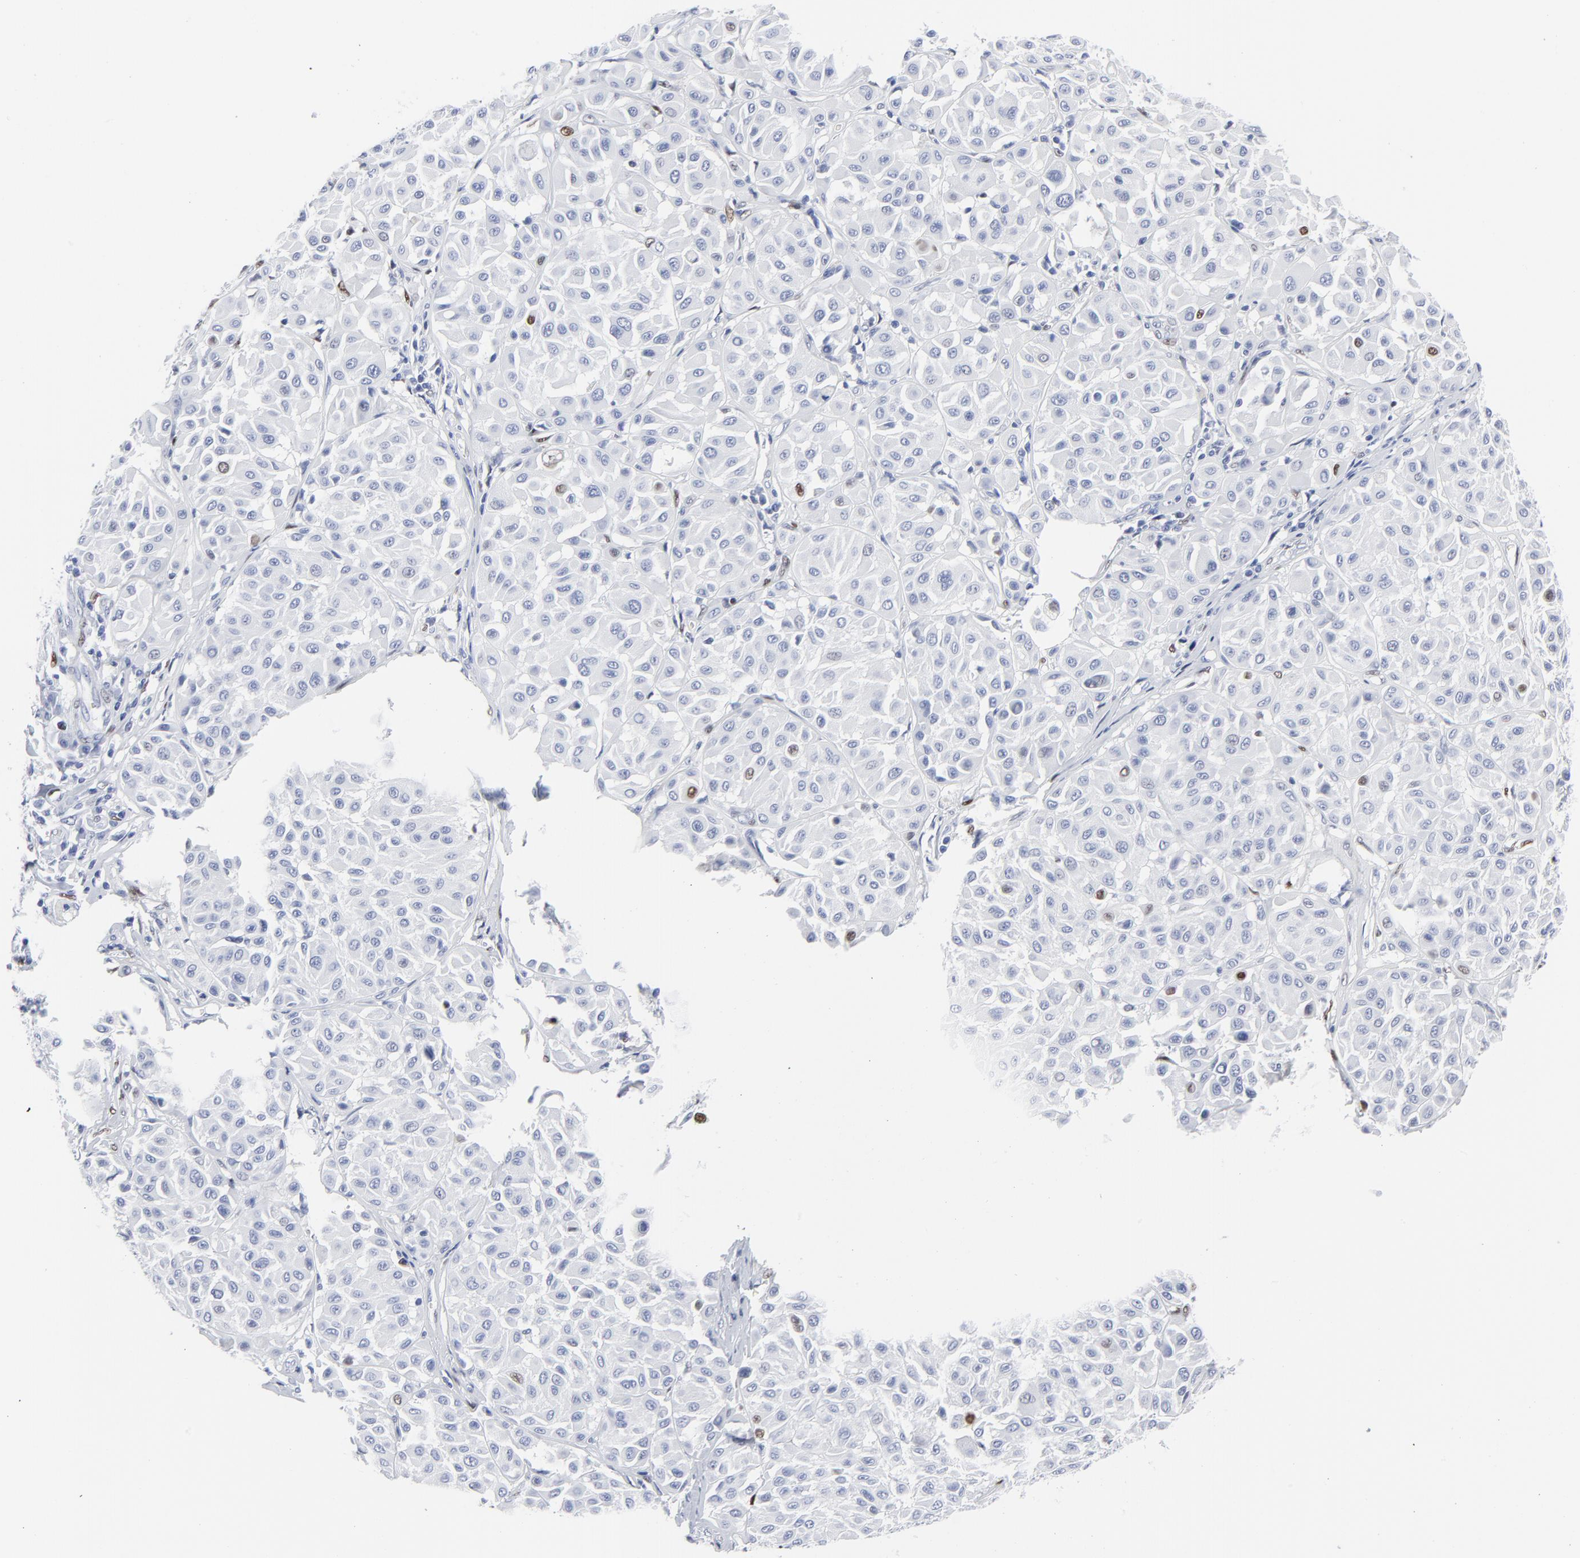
{"staining": {"intensity": "strong", "quantity": "<25%", "location": "nuclear"}, "tissue": "melanoma", "cell_type": "Tumor cells", "image_type": "cancer", "snomed": [{"axis": "morphology", "description": "Malignant melanoma, Metastatic site"}, {"axis": "topography", "description": "Soft tissue"}], "caption": "Tumor cells show strong nuclear staining in about <25% of cells in melanoma.", "gene": "JUN", "patient": {"sex": "male", "age": 41}}